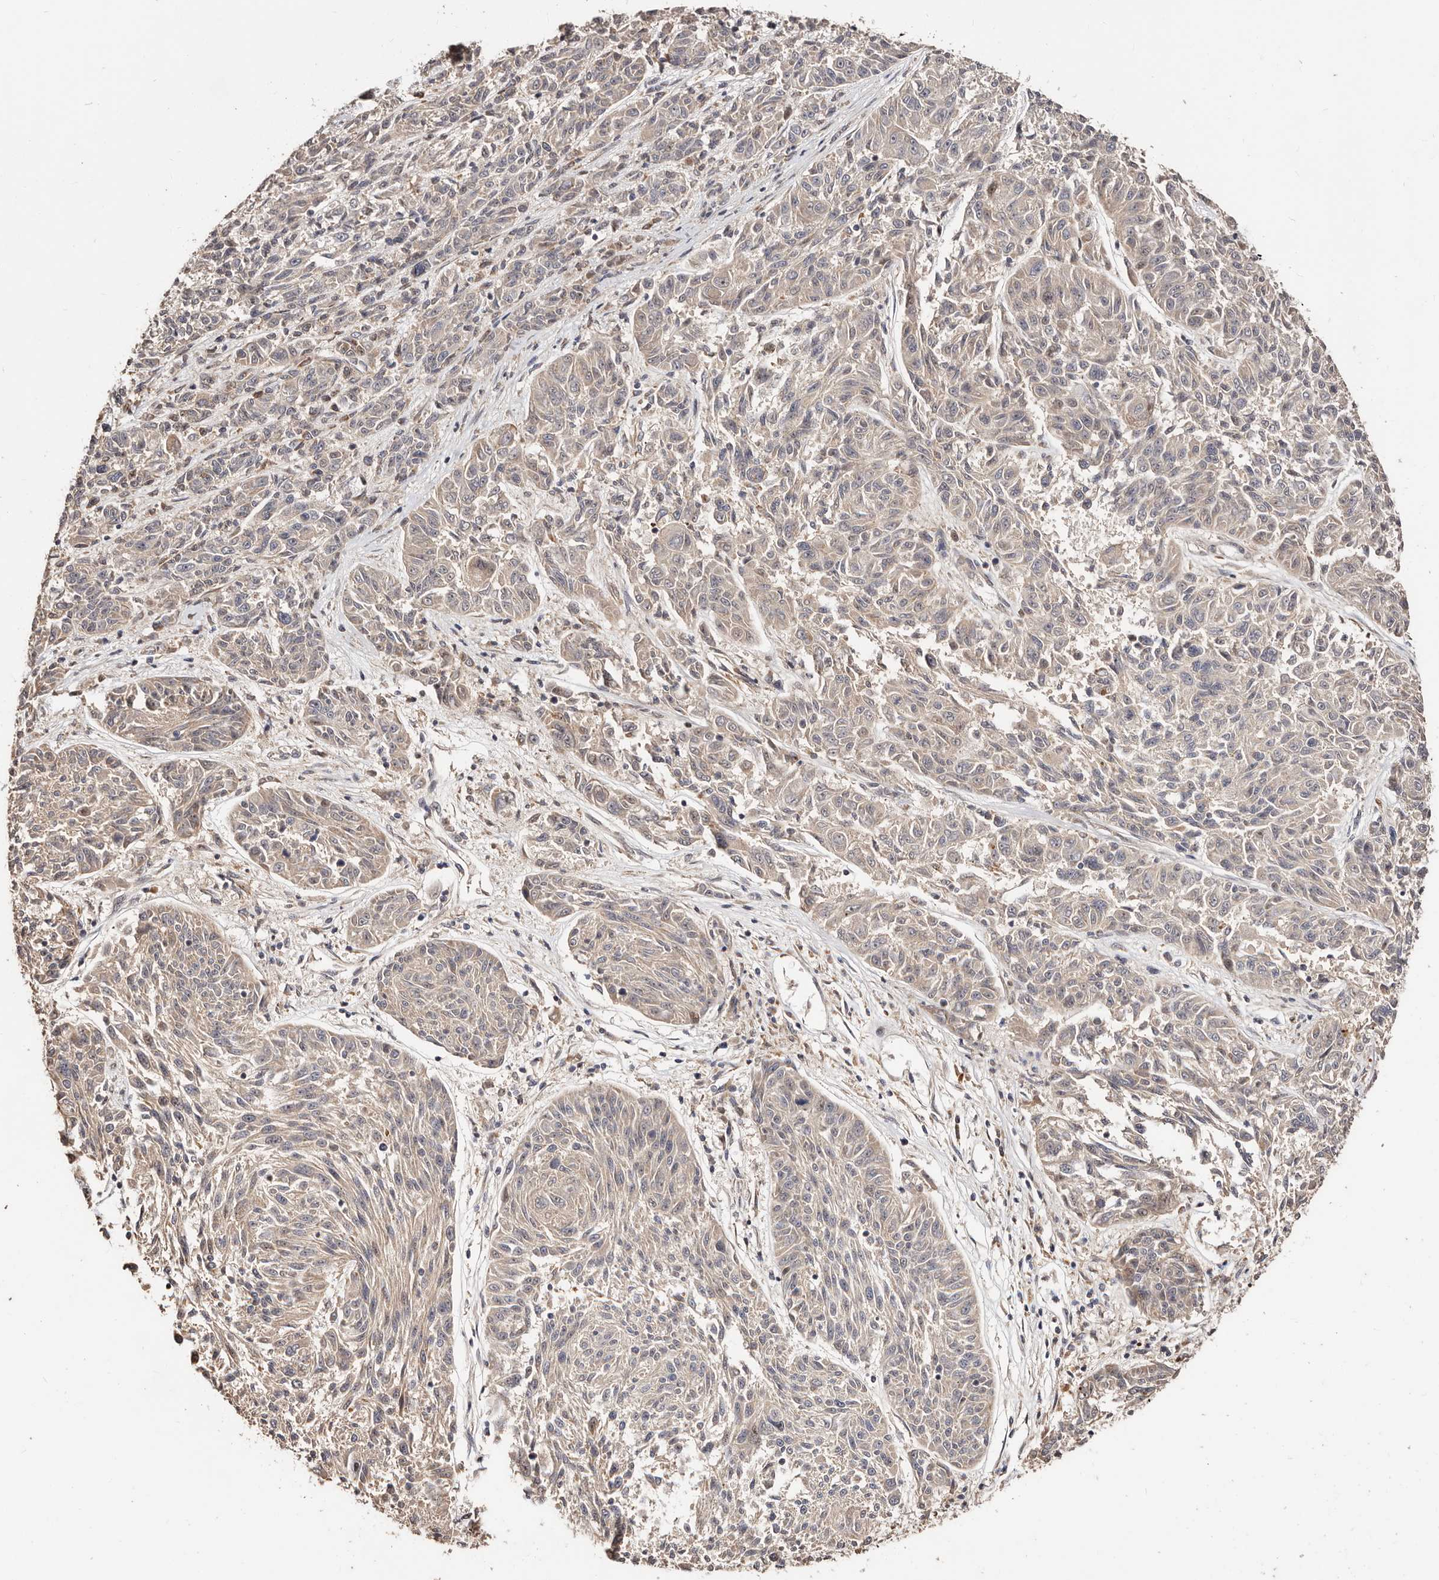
{"staining": {"intensity": "negative", "quantity": "none", "location": "none"}, "tissue": "melanoma", "cell_type": "Tumor cells", "image_type": "cancer", "snomed": [{"axis": "morphology", "description": "Malignant melanoma, NOS"}, {"axis": "topography", "description": "Skin"}], "caption": "Immunohistochemical staining of malignant melanoma demonstrates no significant positivity in tumor cells.", "gene": "APOL6", "patient": {"sex": "male", "age": 53}}